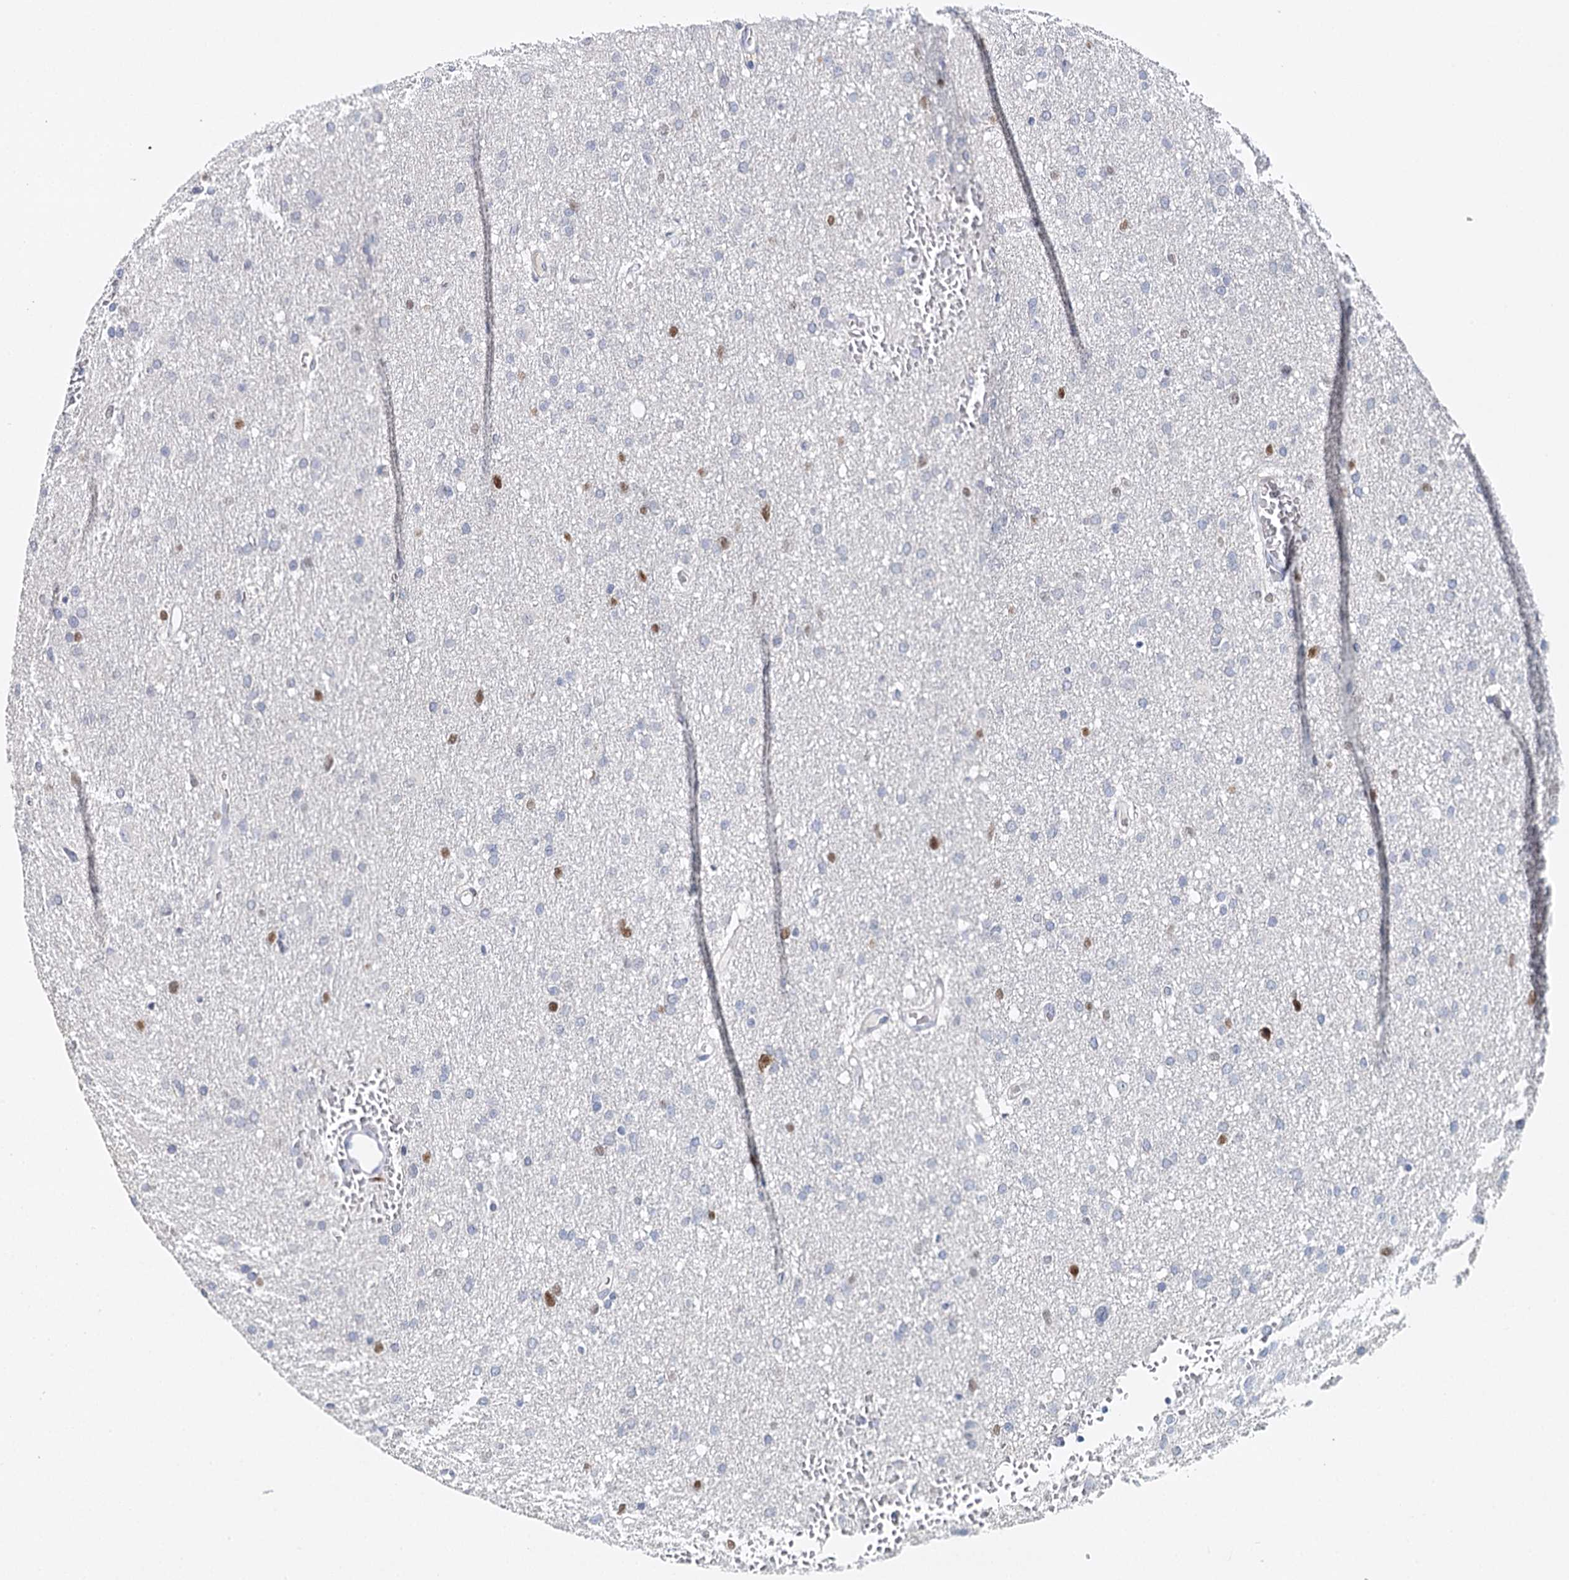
{"staining": {"intensity": "moderate", "quantity": "<25%", "location": "nuclear"}, "tissue": "glioma", "cell_type": "Tumor cells", "image_type": "cancer", "snomed": [{"axis": "morphology", "description": "Glioma, malignant, High grade"}, {"axis": "topography", "description": "Cerebral cortex"}], "caption": "Moderate nuclear protein positivity is appreciated in approximately <25% of tumor cells in malignant glioma (high-grade). (DAB IHC, brown staining for protein, blue staining for nuclei).", "gene": "TP53", "patient": {"sex": "female", "age": 36}}